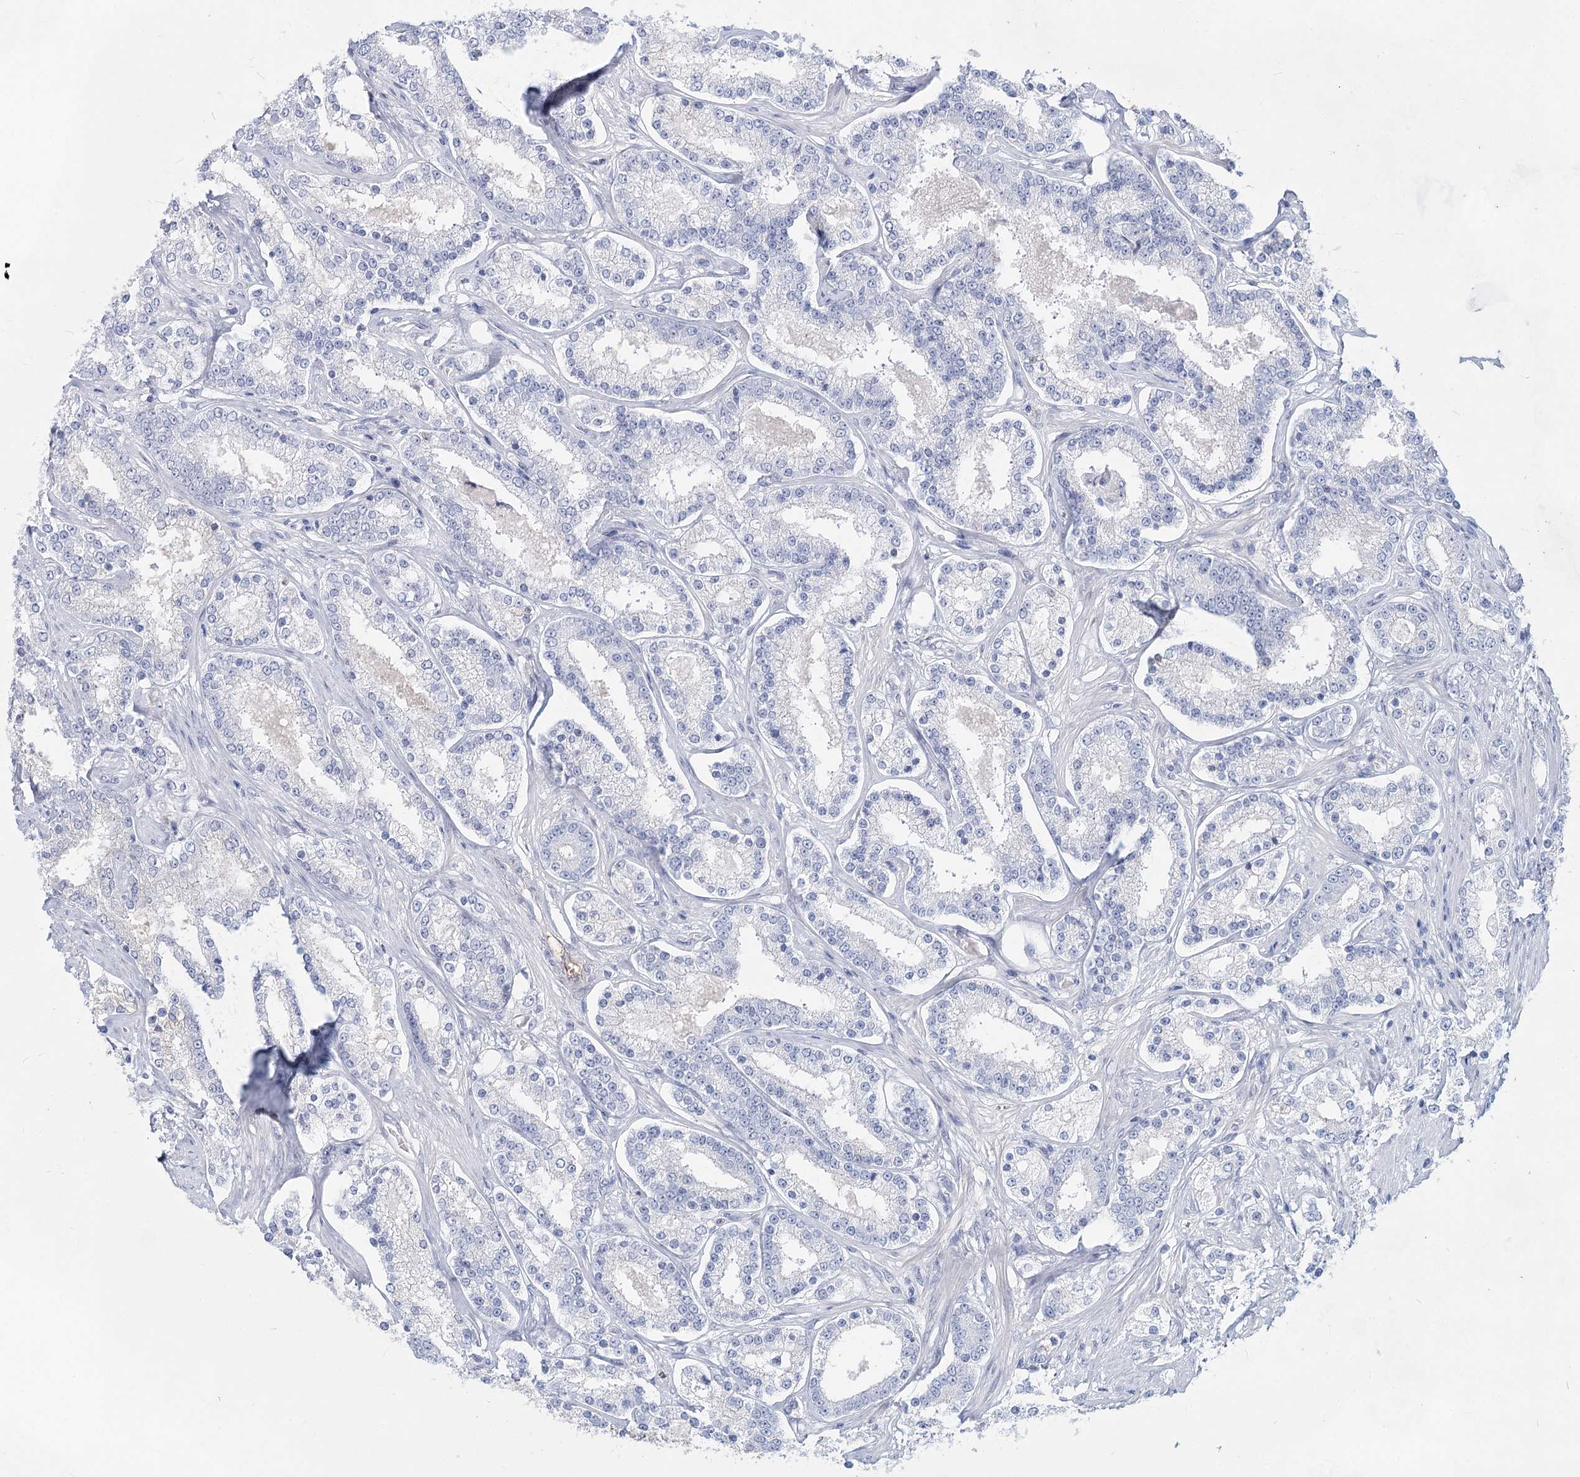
{"staining": {"intensity": "negative", "quantity": "none", "location": "none"}, "tissue": "prostate cancer", "cell_type": "Tumor cells", "image_type": "cancer", "snomed": [{"axis": "morphology", "description": "Normal tissue, NOS"}, {"axis": "morphology", "description": "Adenocarcinoma, High grade"}, {"axis": "topography", "description": "Prostate"}], "caption": "High magnification brightfield microscopy of prostate cancer stained with DAB (brown) and counterstained with hematoxylin (blue): tumor cells show no significant positivity.", "gene": "TASOR2", "patient": {"sex": "male", "age": 83}}